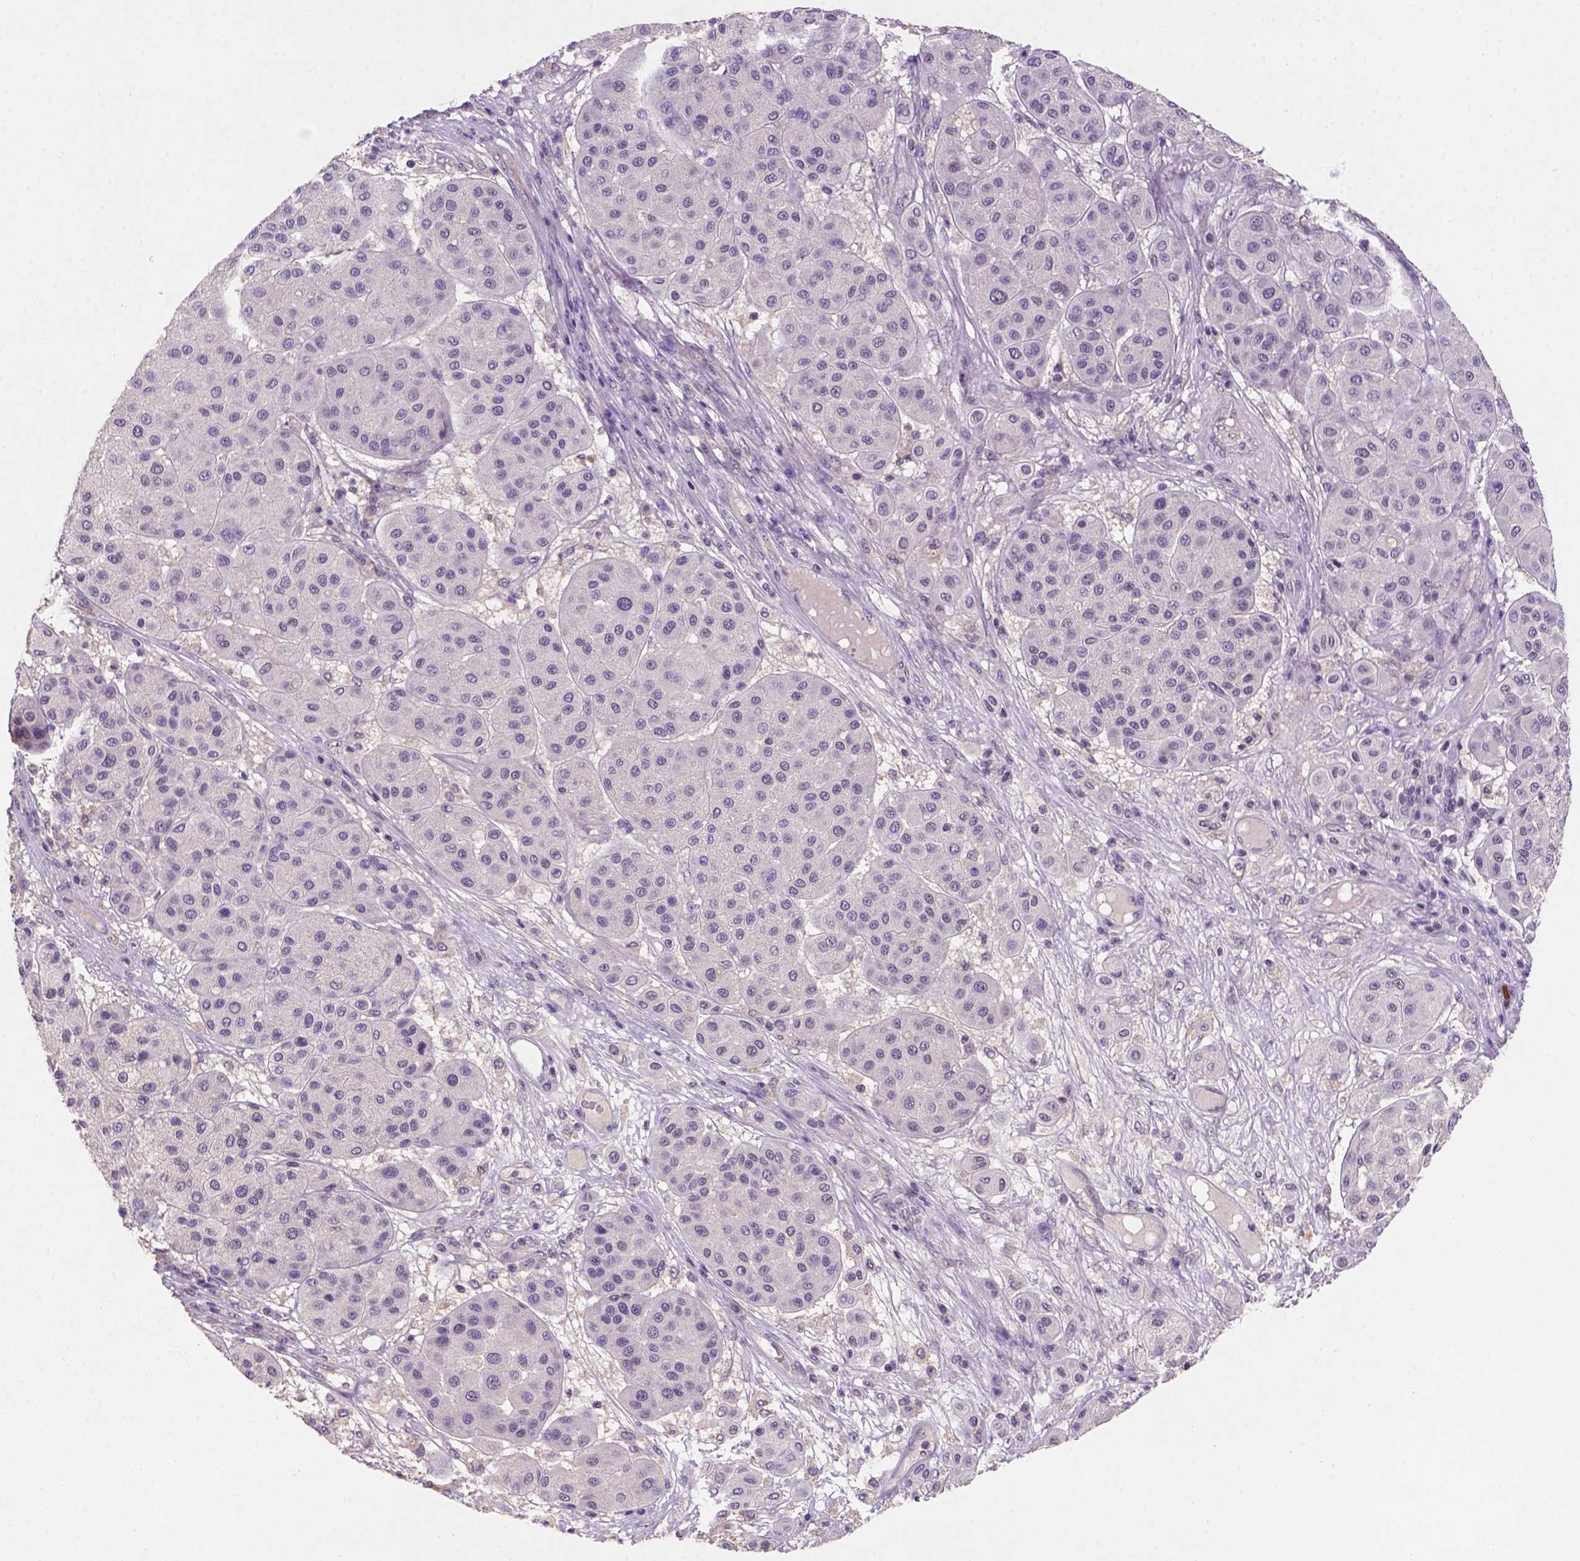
{"staining": {"intensity": "weak", "quantity": "<25%", "location": "nuclear"}, "tissue": "melanoma", "cell_type": "Tumor cells", "image_type": "cancer", "snomed": [{"axis": "morphology", "description": "Malignant melanoma, Metastatic site"}, {"axis": "topography", "description": "Smooth muscle"}], "caption": "DAB immunohistochemical staining of melanoma exhibits no significant positivity in tumor cells.", "gene": "SCML4", "patient": {"sex": "male", "age": 41}}